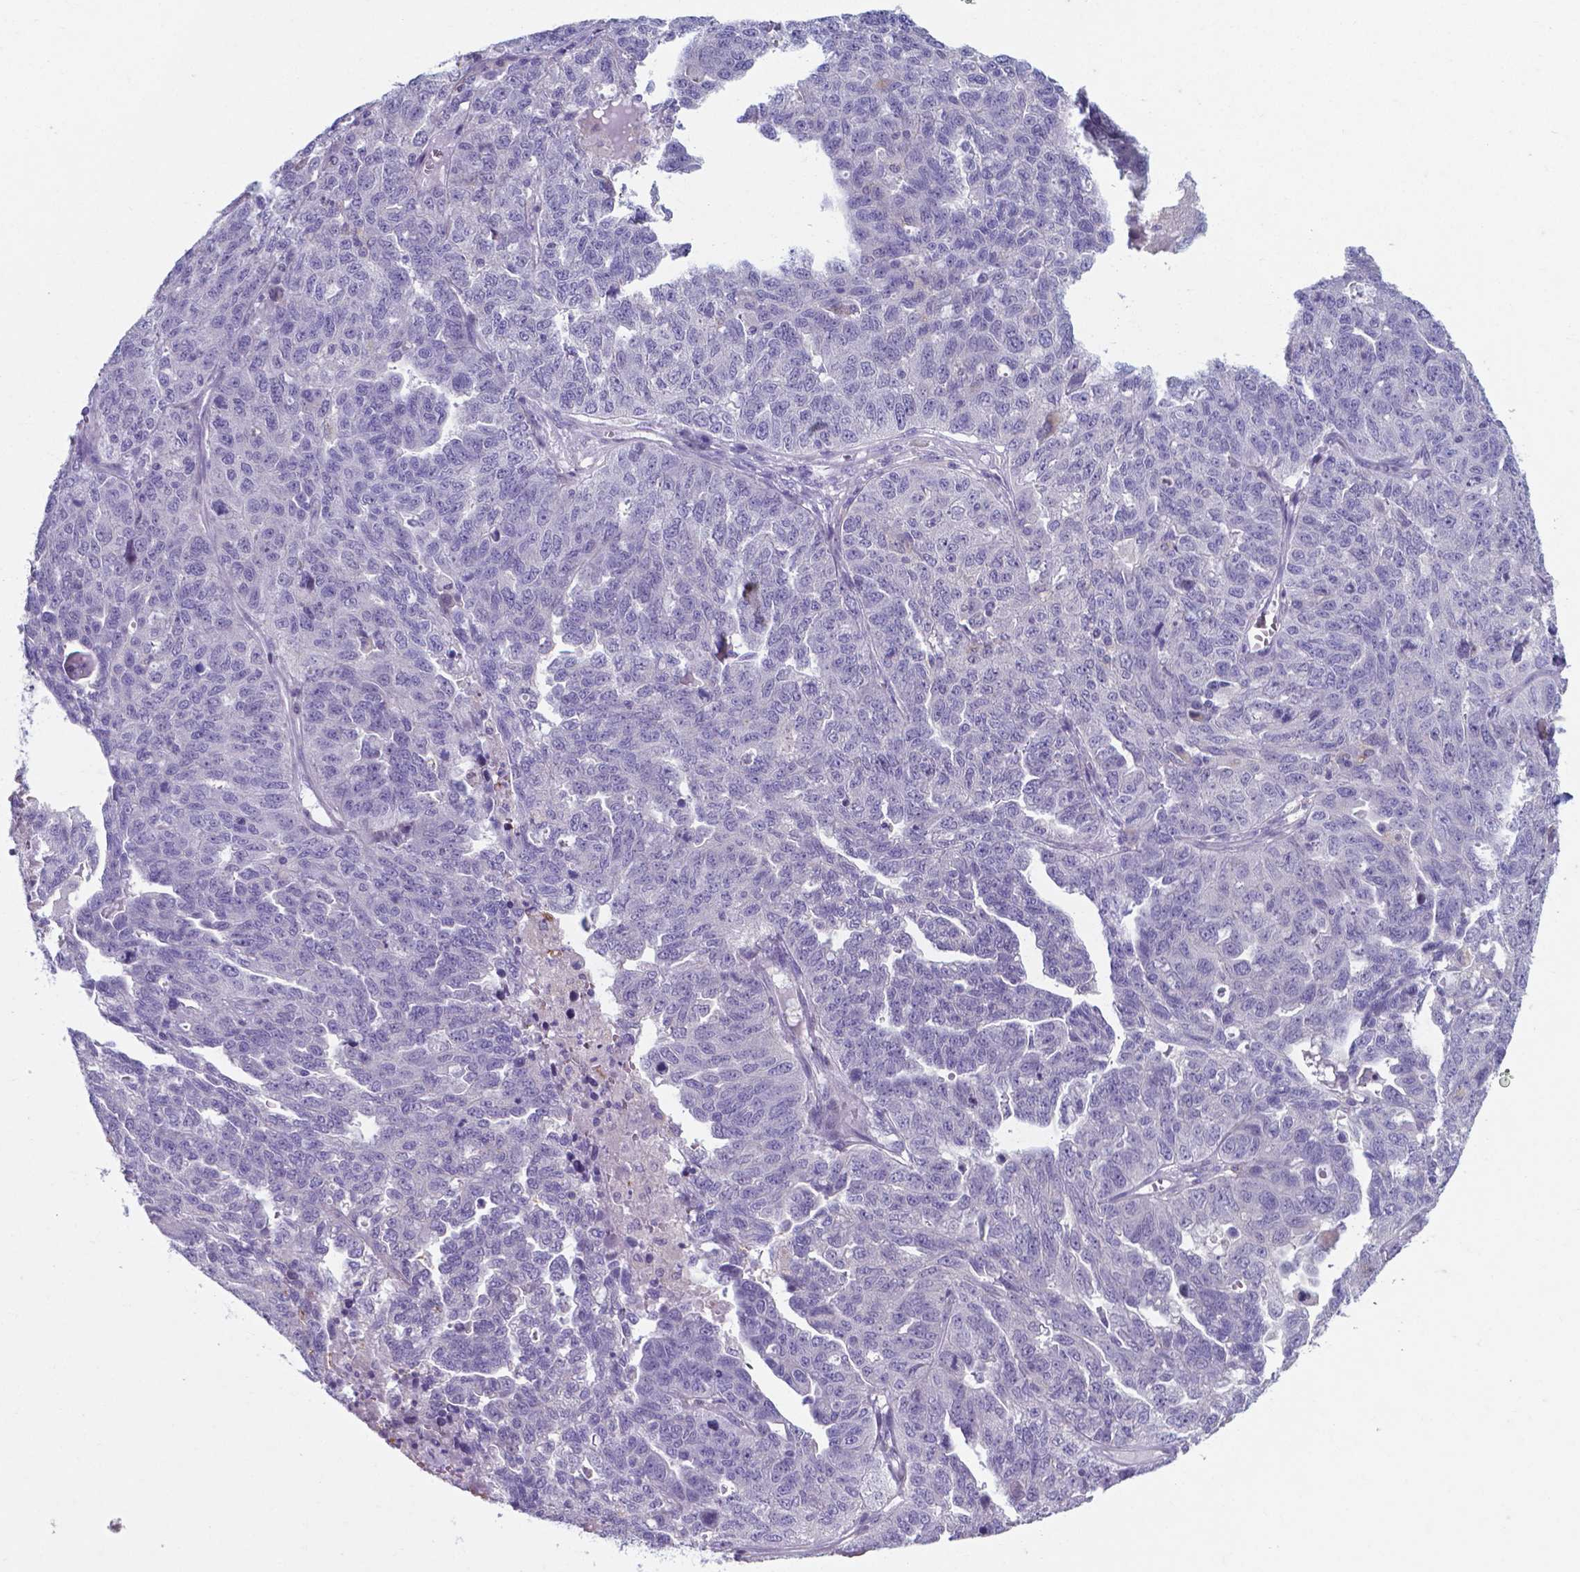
{"staining": {"intensity": "negative", "quantity": "none", "location": "none"}, "tissue": "ovarian cancer", "cell_type": "Tumor cells", "image_type": "cancer", "snomed": [{"axis": "morphology", "description": "Cystadenocarcinoma, serous, NOS"}, {"axis": "topography", "description": "Ovary"}], "caption": "A high-resolution micrograph shows immunohistochemistry (IHC) staining of ovarian cancer (serous cystadenocarcinoma), which reveals no significant staining in tumor cells.", "gene": "AP5B1", "patient": {"sex": "female", "age": 71}}